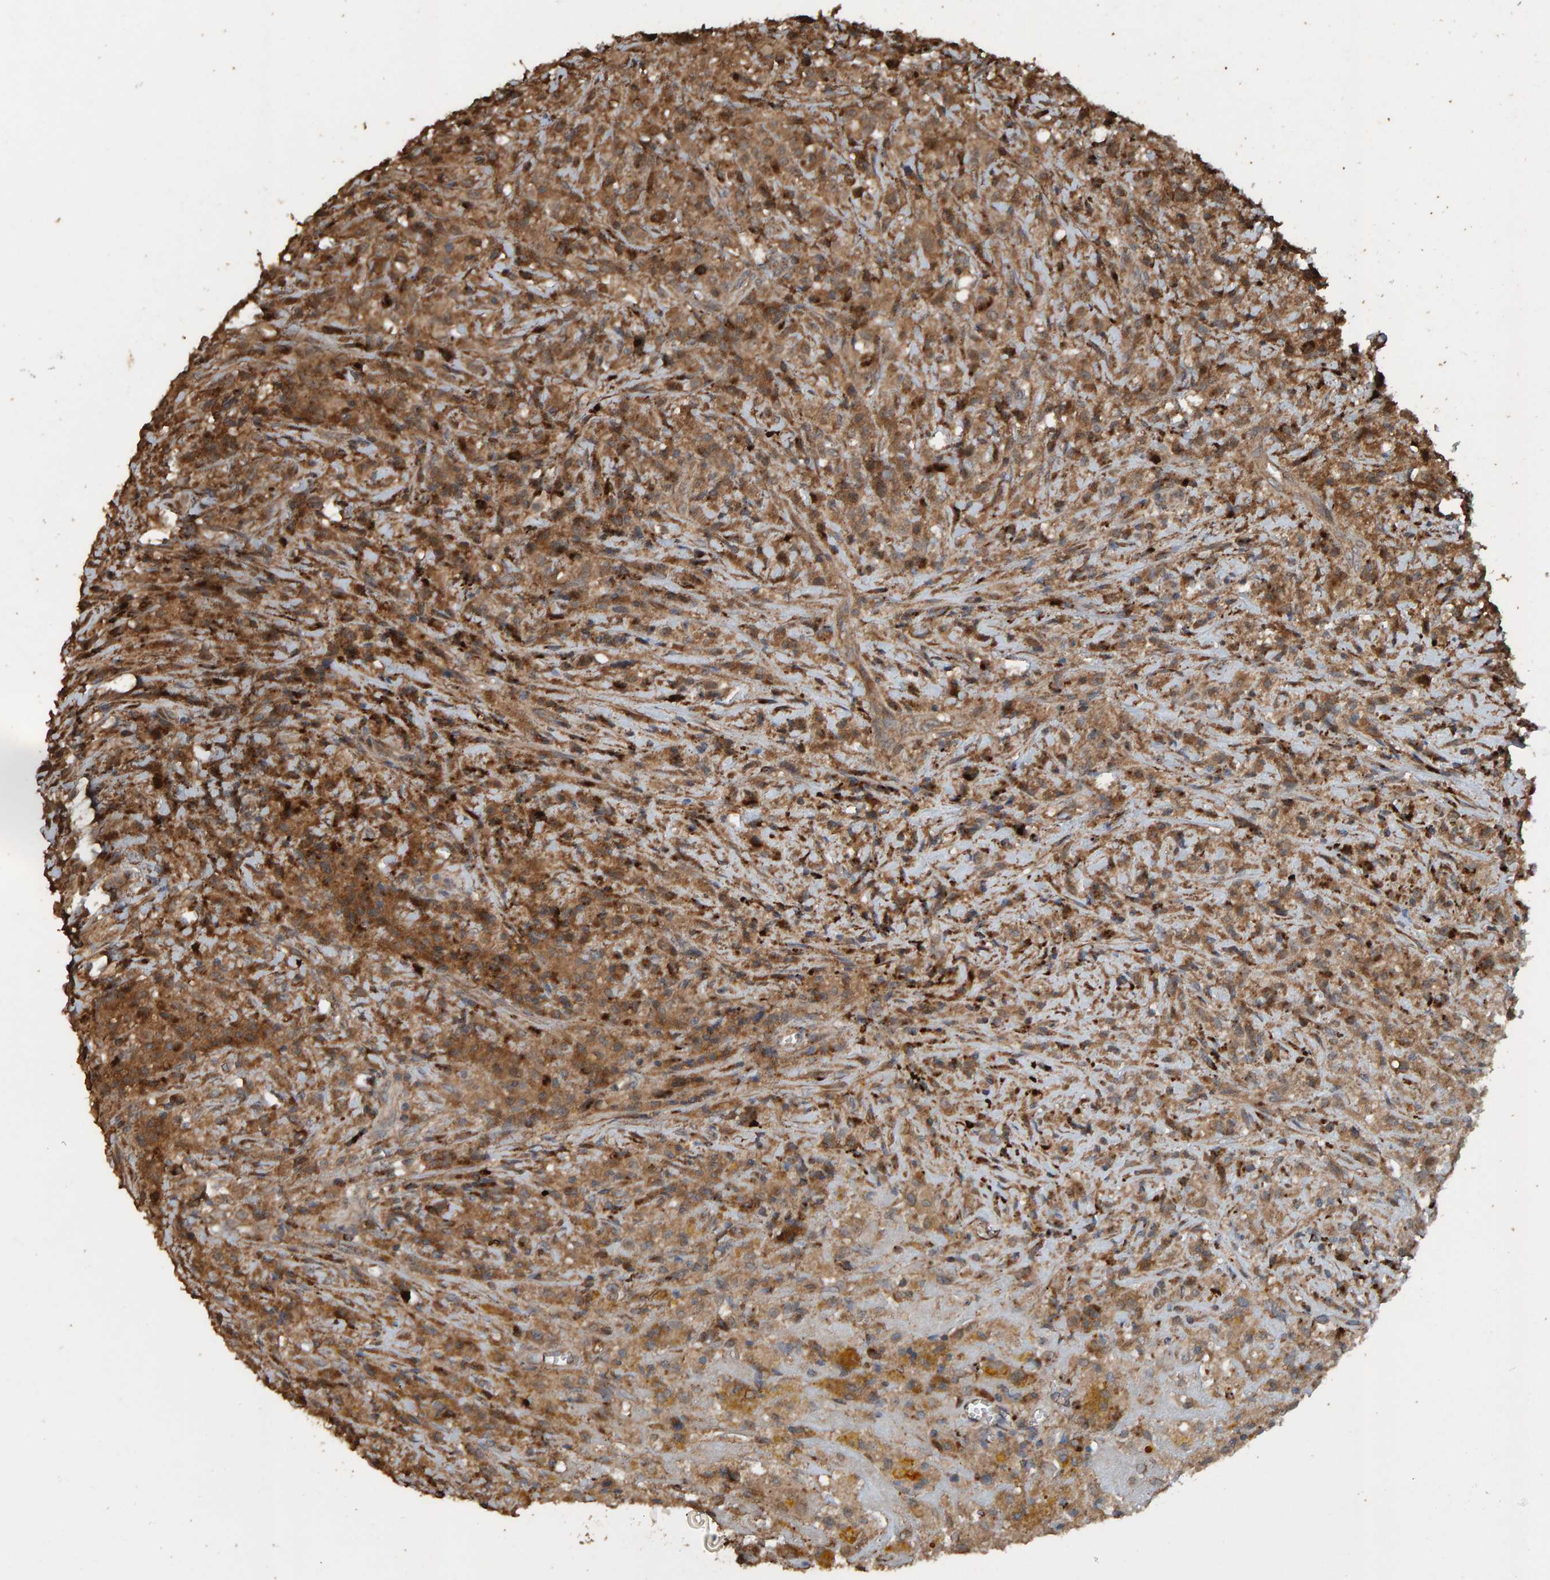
{"staining": {"intensity": "moderate", "quantity": ">75%", "location": "cytoplasmic/membranous"}, "tissue": "testis cancer", "cell_type": "Tumor cells", "image_type": "cancer", "snomed": [{"axis": "morphology", "description": "Carcinoma, Embryonal, NOS"}, {"axis": "topography", "description": "Testis"}], "caption": "Immunohistochemical staining of human embryonal carcinoma (testis) demonstrates medium levels of moderate cytoplasmic/membranous staining in about >75% of tumor cells.", "gene": "DUS1L", "patient": {"sex": "male", "age": 2}}